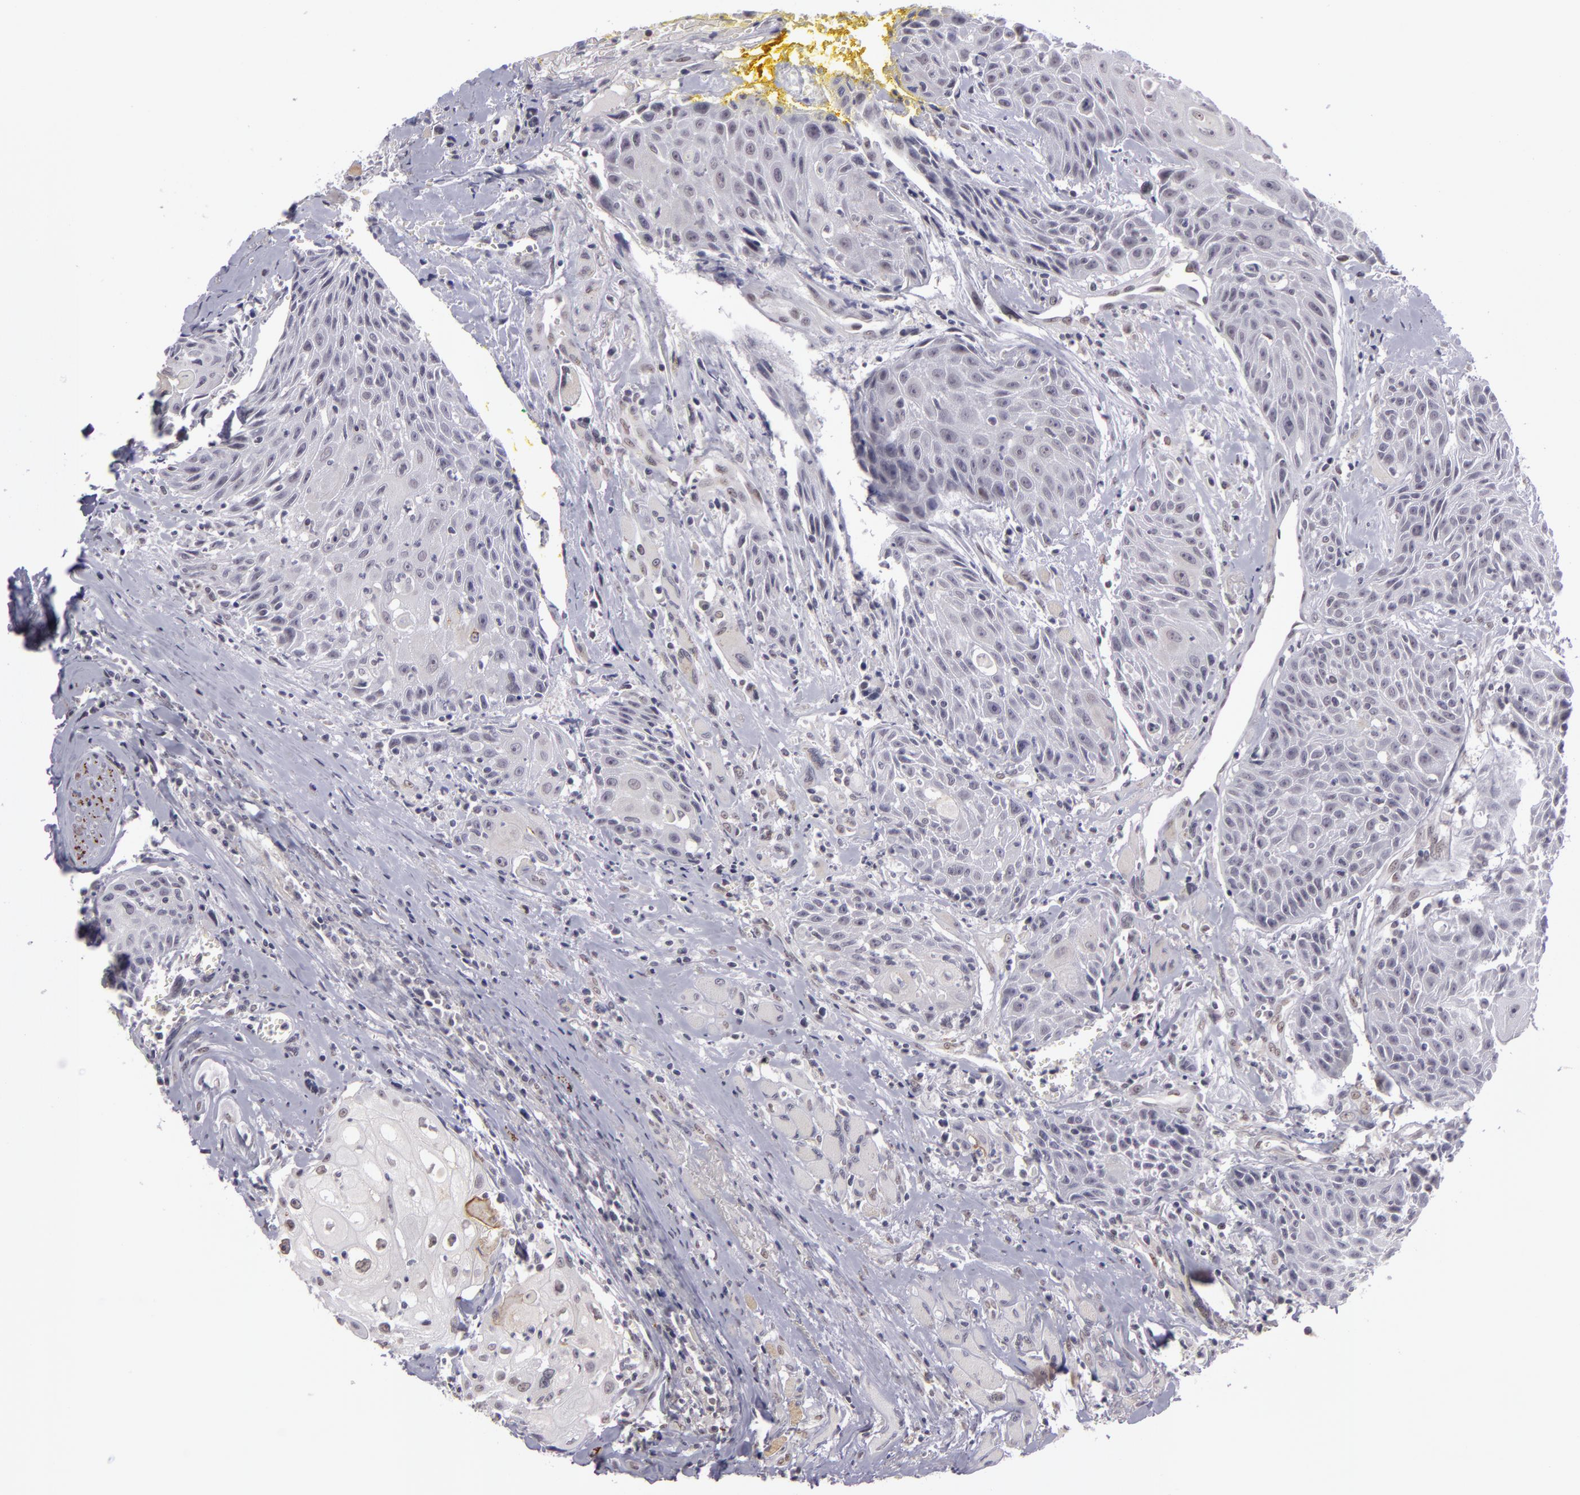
{"staining": {"intensity": "negative", "quantity": "none", "location": "none"}, "tissue": "head and neck cancer", "cell_type": "Tumor cells", "image_type": "cancer", "snomed": [{"axis": "morphology", "description": "Squamous cell carcinoma, NOS"}, {"axis": "topography", "description": "Oral tissue"}, {"axis": "topography", "description": "Head-Neck"}], "caption": "The immunohistochemistry (IHC) image has no significant expression in tumor cells of head and neck cancer tissue. (Brightfield microscopy of DAB immunohistochemistry at high magnification).", "gene": "RRP7A", "patient": {"sex": "female", "age": 82}}